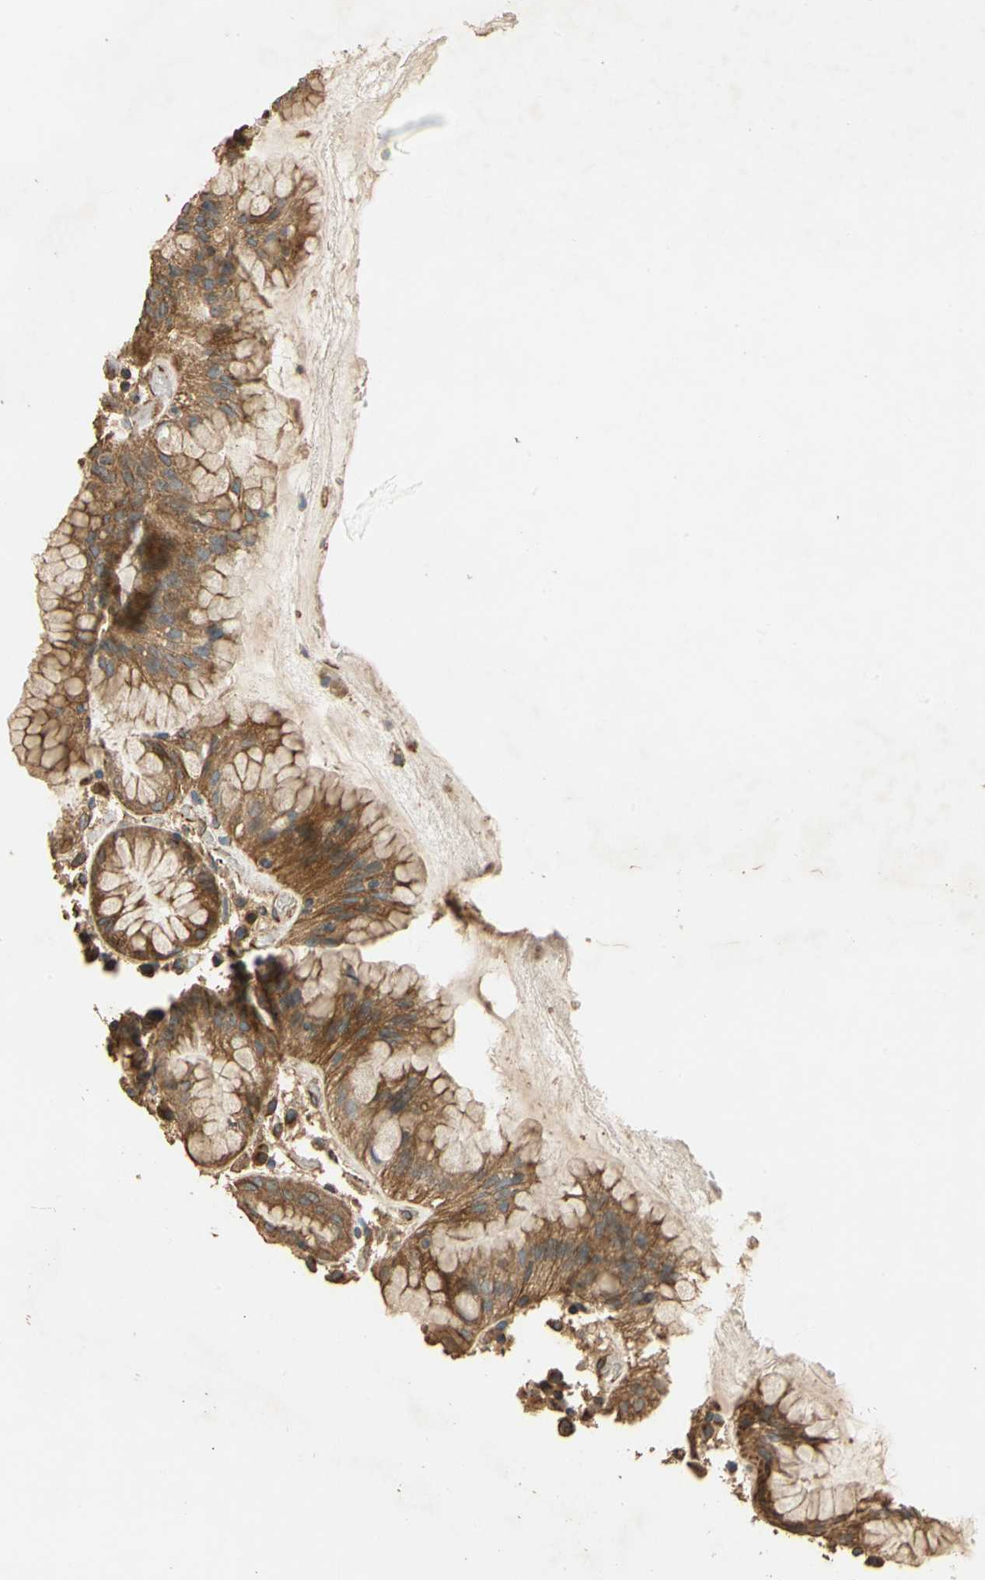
{"staining": {"intensity": "moderate", "quantity": ">75%", "location": "cytoplasmic/membranous"}, "tissue": "stomach", "cell_type": "Glandular cells", "image_type": "normal", "snomed": [{"axis": "morphology", "description": "Normal tissue, NOS"}, {"axis": "topography", "description": "Stomach"}, {"axis": "topography", "description": "Stomach, lower"}], "caption": "Benign stomach reveals moderate cytoplasmic/membranous staining in approximately >75% of glandular cells, visualized by immunohistochemistry.", "gene": "MGRN1", "patient": {"sex": "female", "age": 75}}